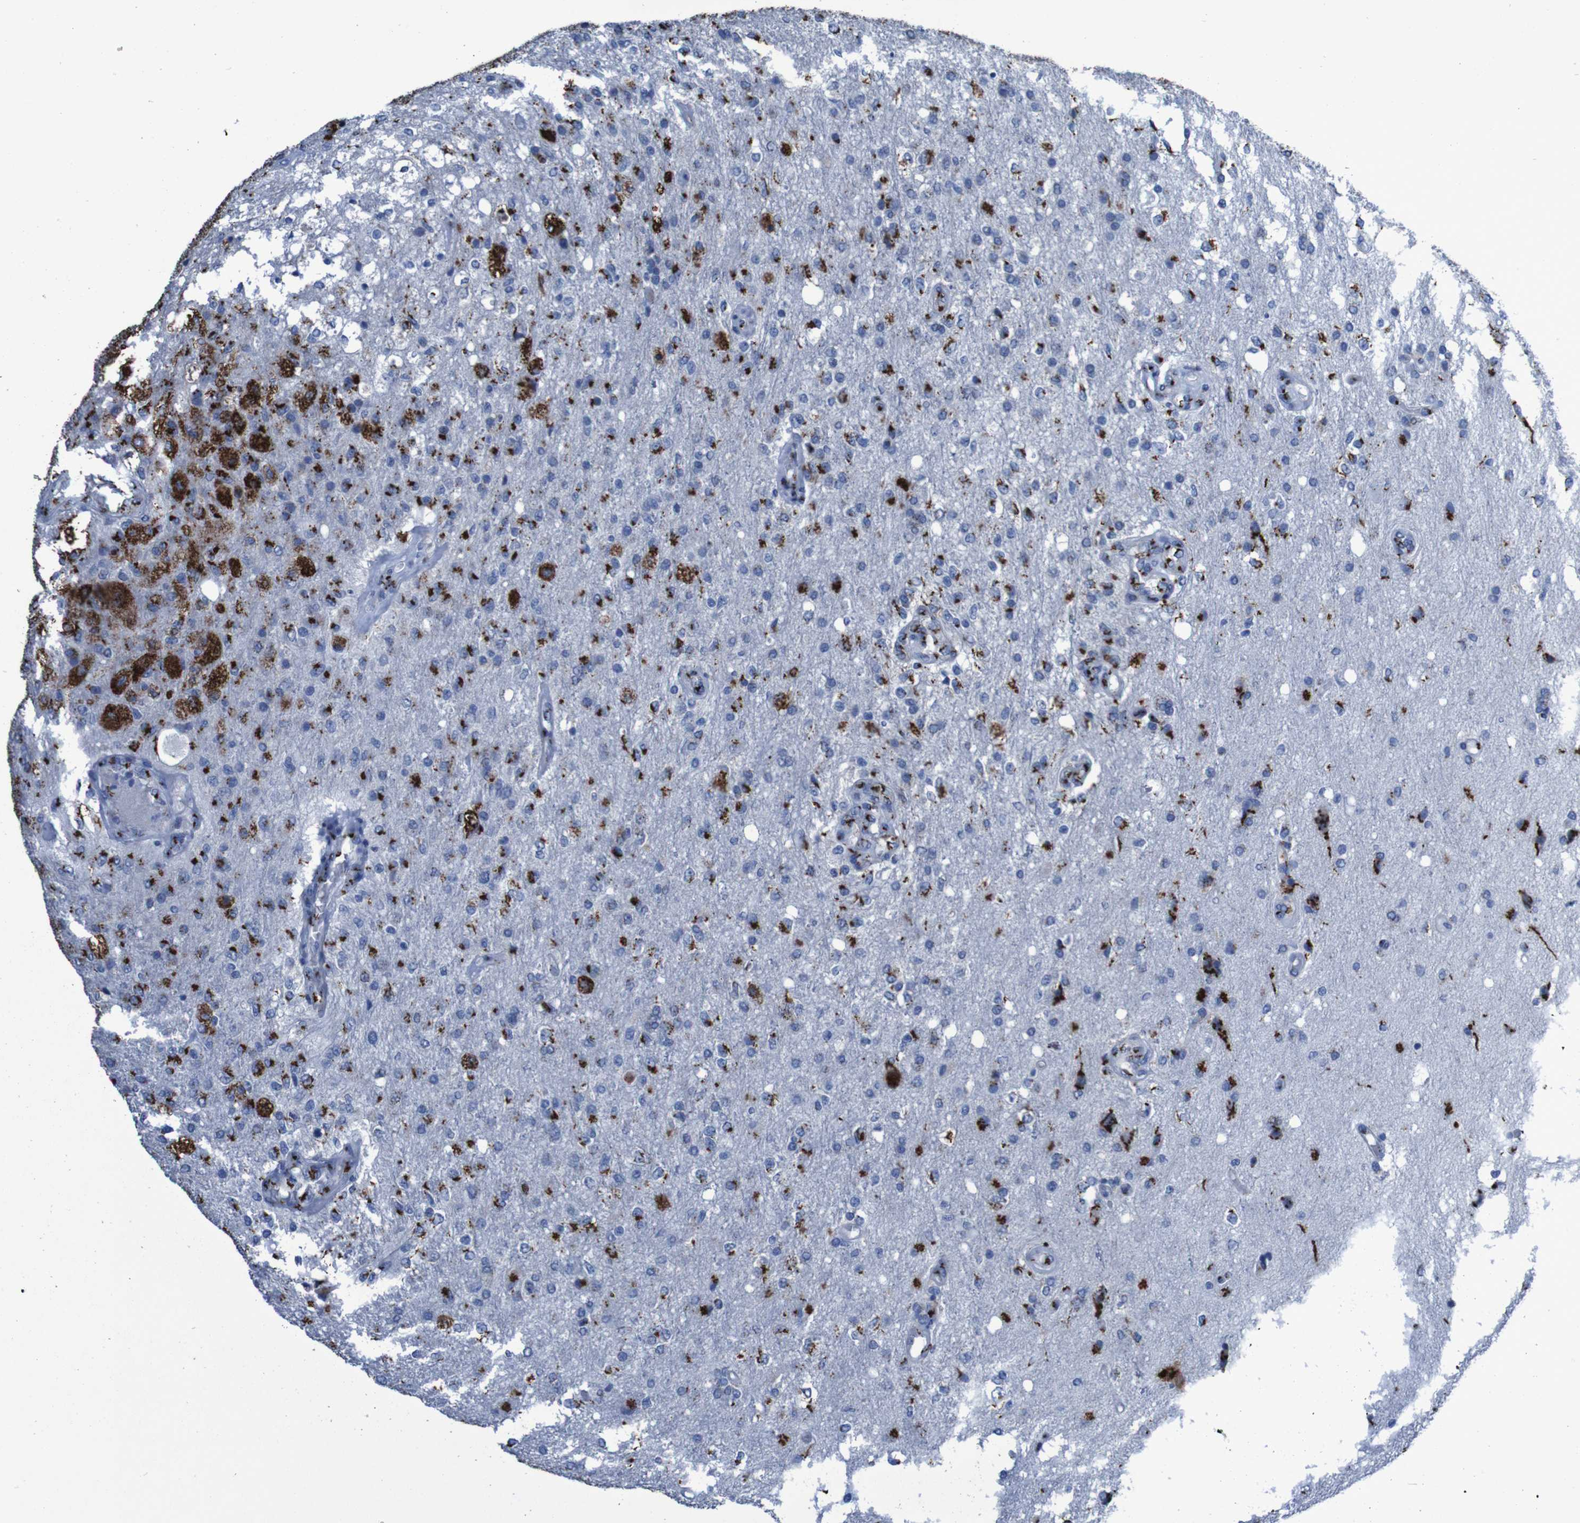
{"staining": {"intensity": "strong", "quantity": ">75%", "location": "cytoplasmic/membranous"}, "tissue": "glioma", "cell_type": "Tumor cells", "image_type": "cancer", "snomed": [{"axis": "morphology", "description": "Normal tissue, NOS"}, {"axis": "morphology", "description": "Glioma, malignant, High grade"}, {"axis": "topography", "description": "Cerebral cortex"}], "caption": "Immunohistochemistry (IHC) of human malignant glioma (high-grade) exhibits high levels of strong cytoplasmic/membranous staining in approximately >75% of tumor cells.", "gene": "GOLM1", "patient": {"sex": "male", "age": 77}}